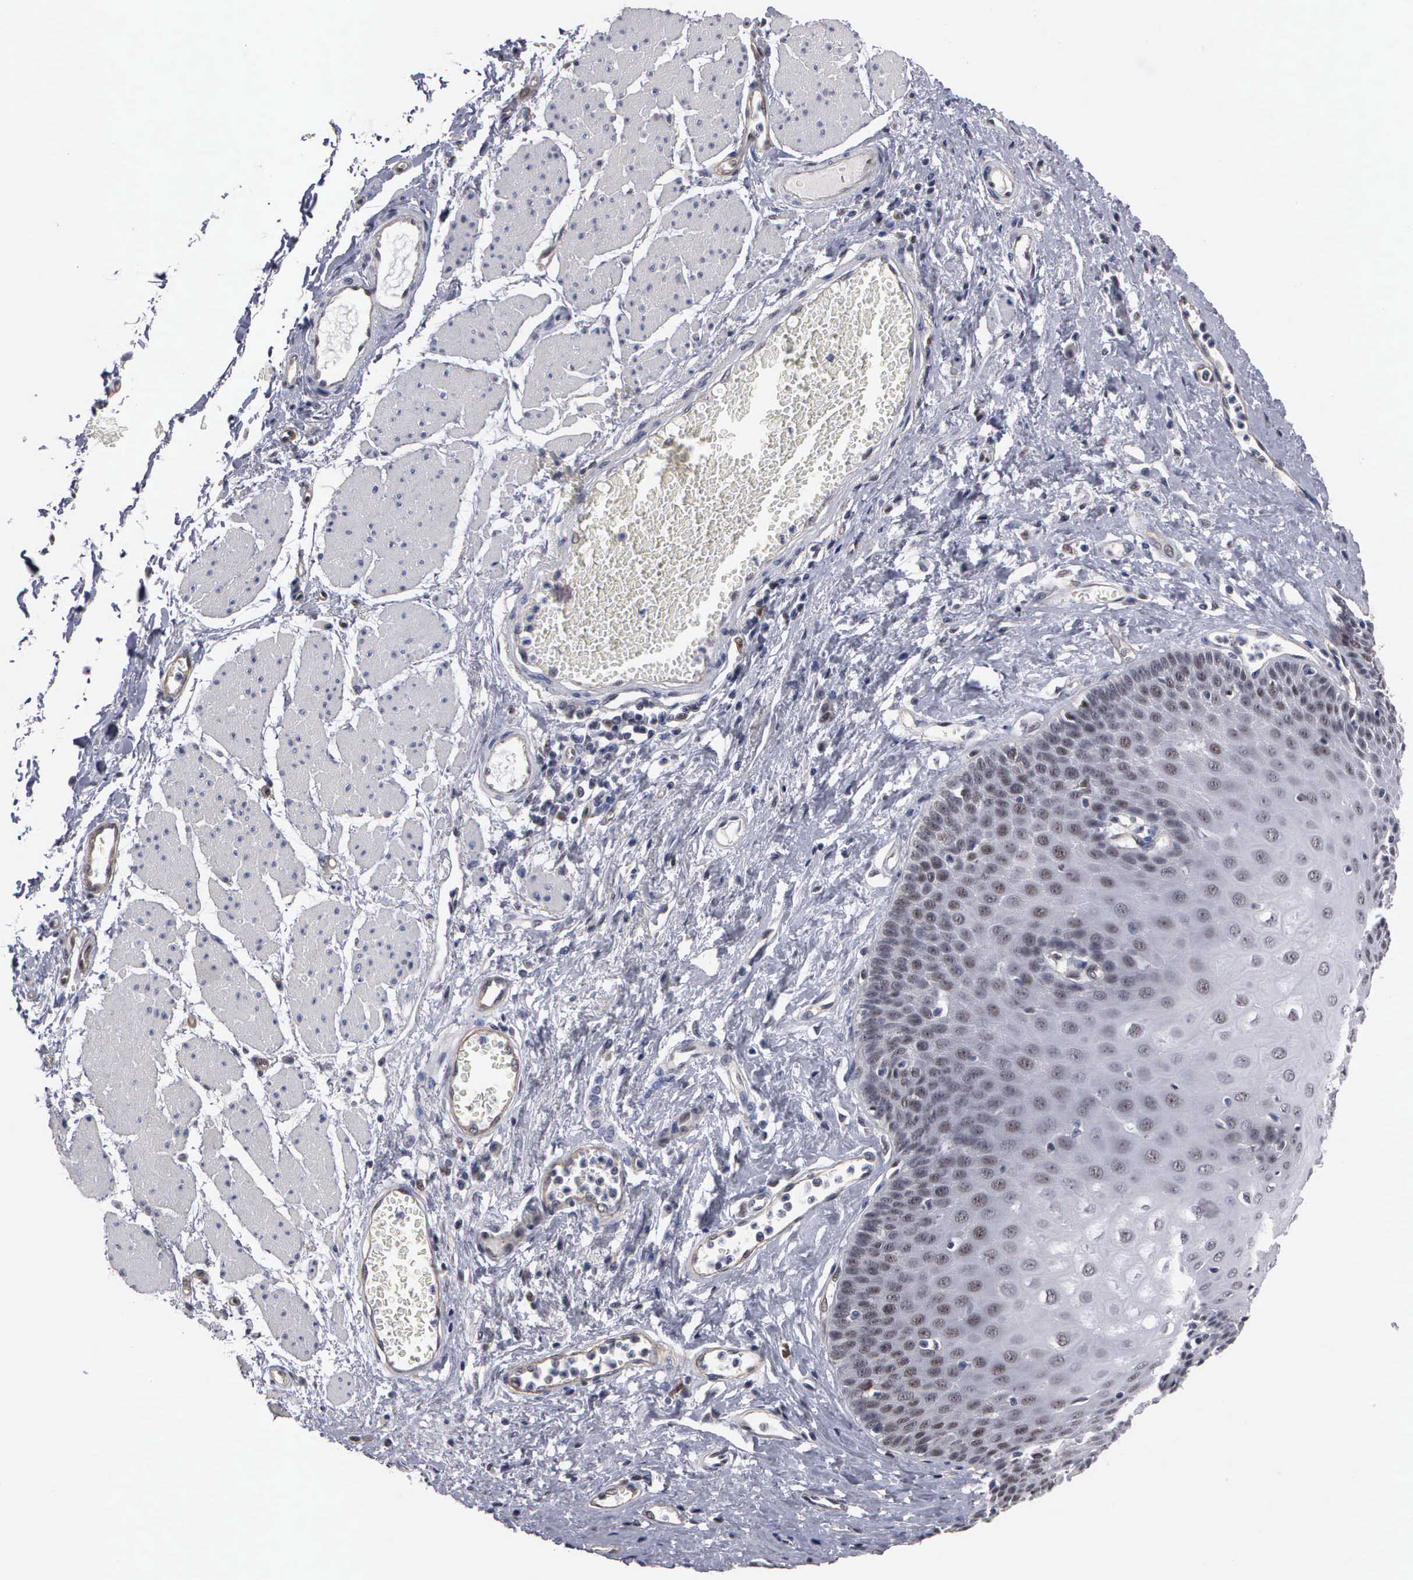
{"staining": {"intensity": "weak", "quantity": "25%-75%", "location": "nuclear"}, "tissue": "esophagus", "cell_type": "Squamous epithelial cells", "image_type": "normal", "snomed": [{"axis": "morphology", "description": "Normal tissue, NOS"}, {"axis": "topography", "description": "Esophagus"}], "caption": "A photomicrograph showing weak nuclear staining in about 25%-75% of squamous epithelial cells in benign esophagus, as visualized by brown immunohistochemical staining.", "gene": "ZBTB33", "patient": {"sex": "male", "age": 65}}